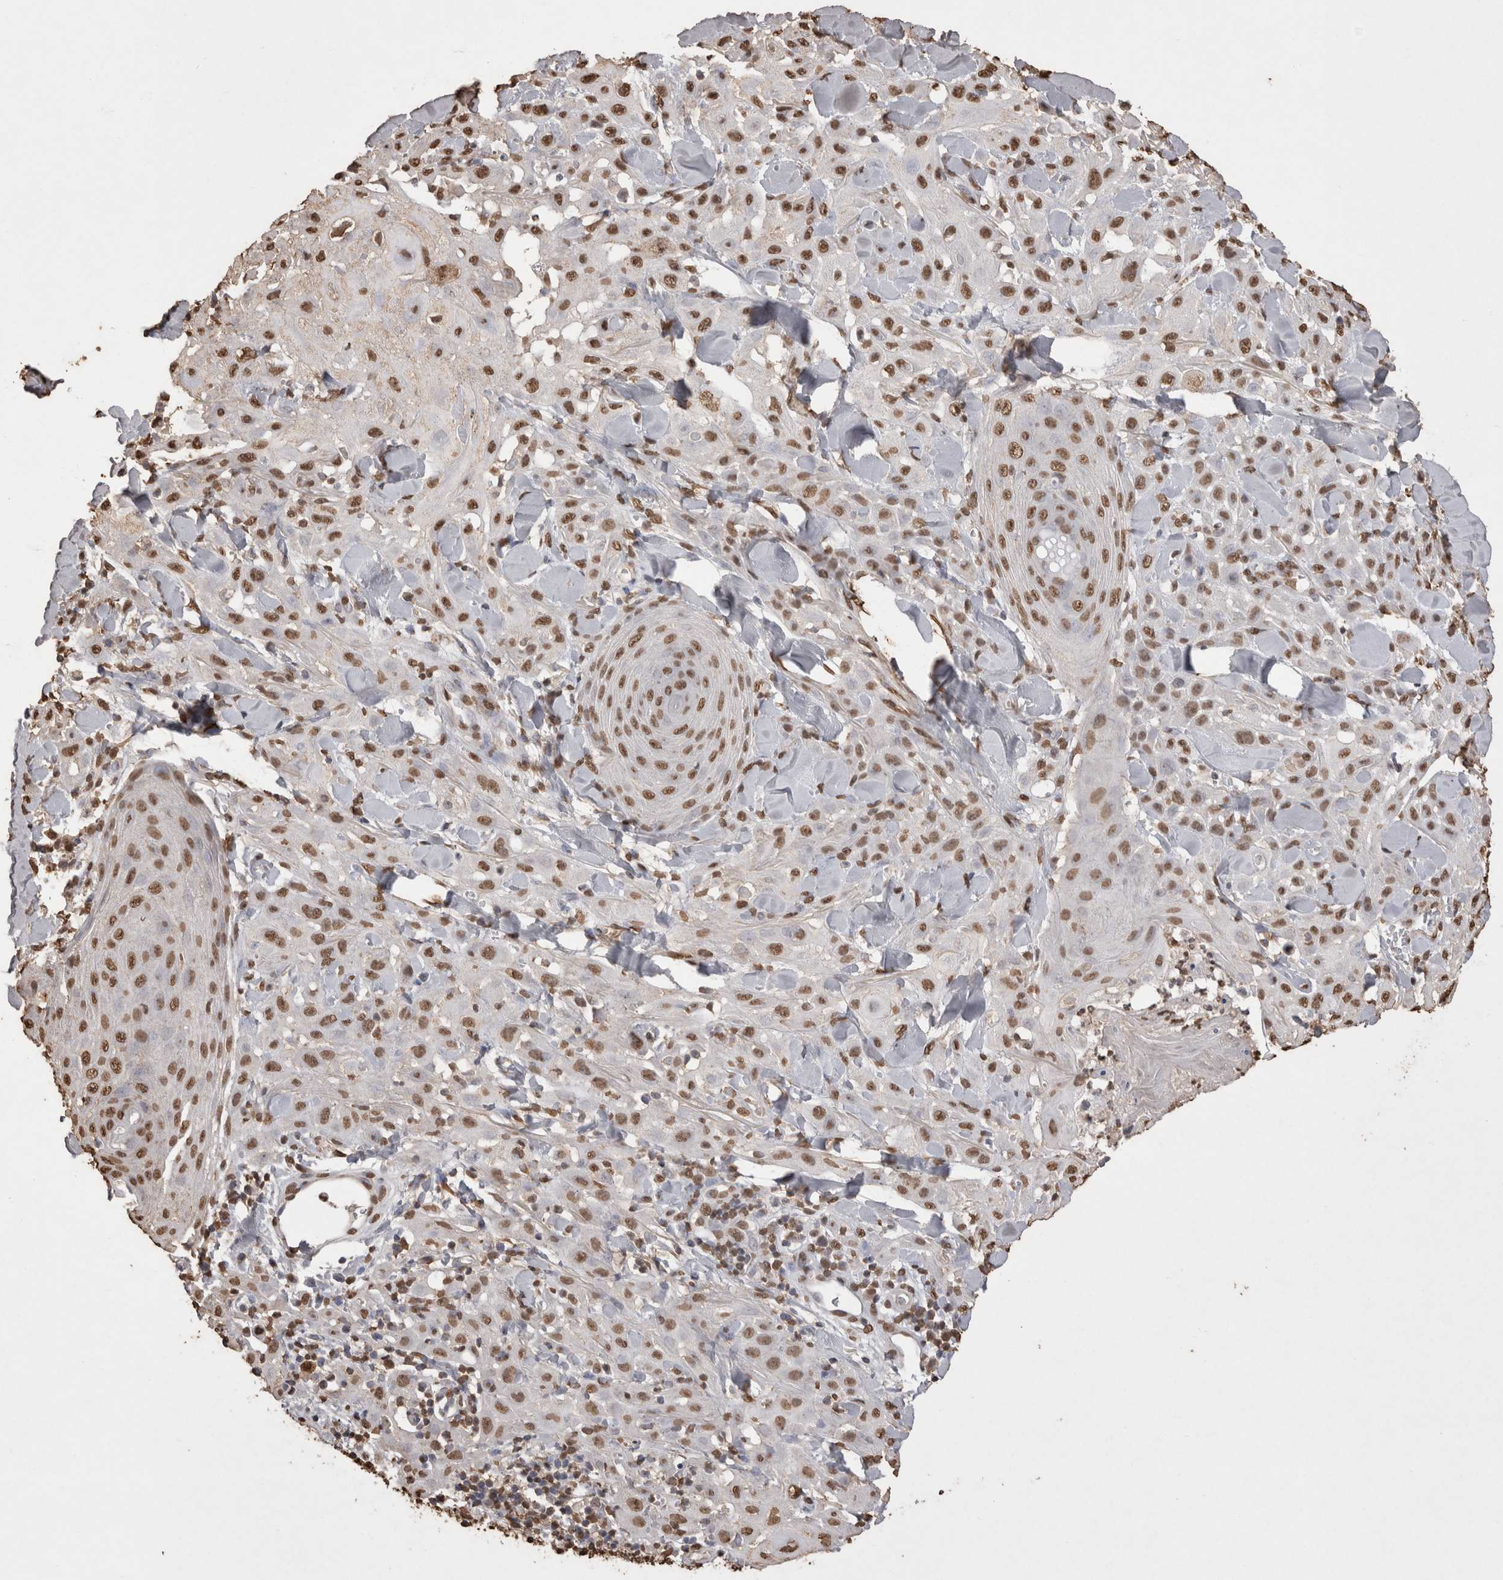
{"staining": {"intensity": "moderate", "quantity": ">75%", "location": "nuclear"}, "tissue": "skin cancer", "cell_type": "Tumor cells", "image_type": "cancer", "snomed": [{"axis": "morphology", "description": "Squamous cell carcinoma, NOS"}, {"axis": "topography", "description": "Skin"}], "caption": "An immunohistochemistry (IHC) image of neoplastic tissue is shown. Protein staining in brown shows moderate nuclear positivity in skin cancer (squamous cell carcinoma) within tumor cells. (DAB = brown stain, brightfield microscopy at high magnification).", "gene": "POU5F1", "patient": {"sex": "male", "age": 24}}